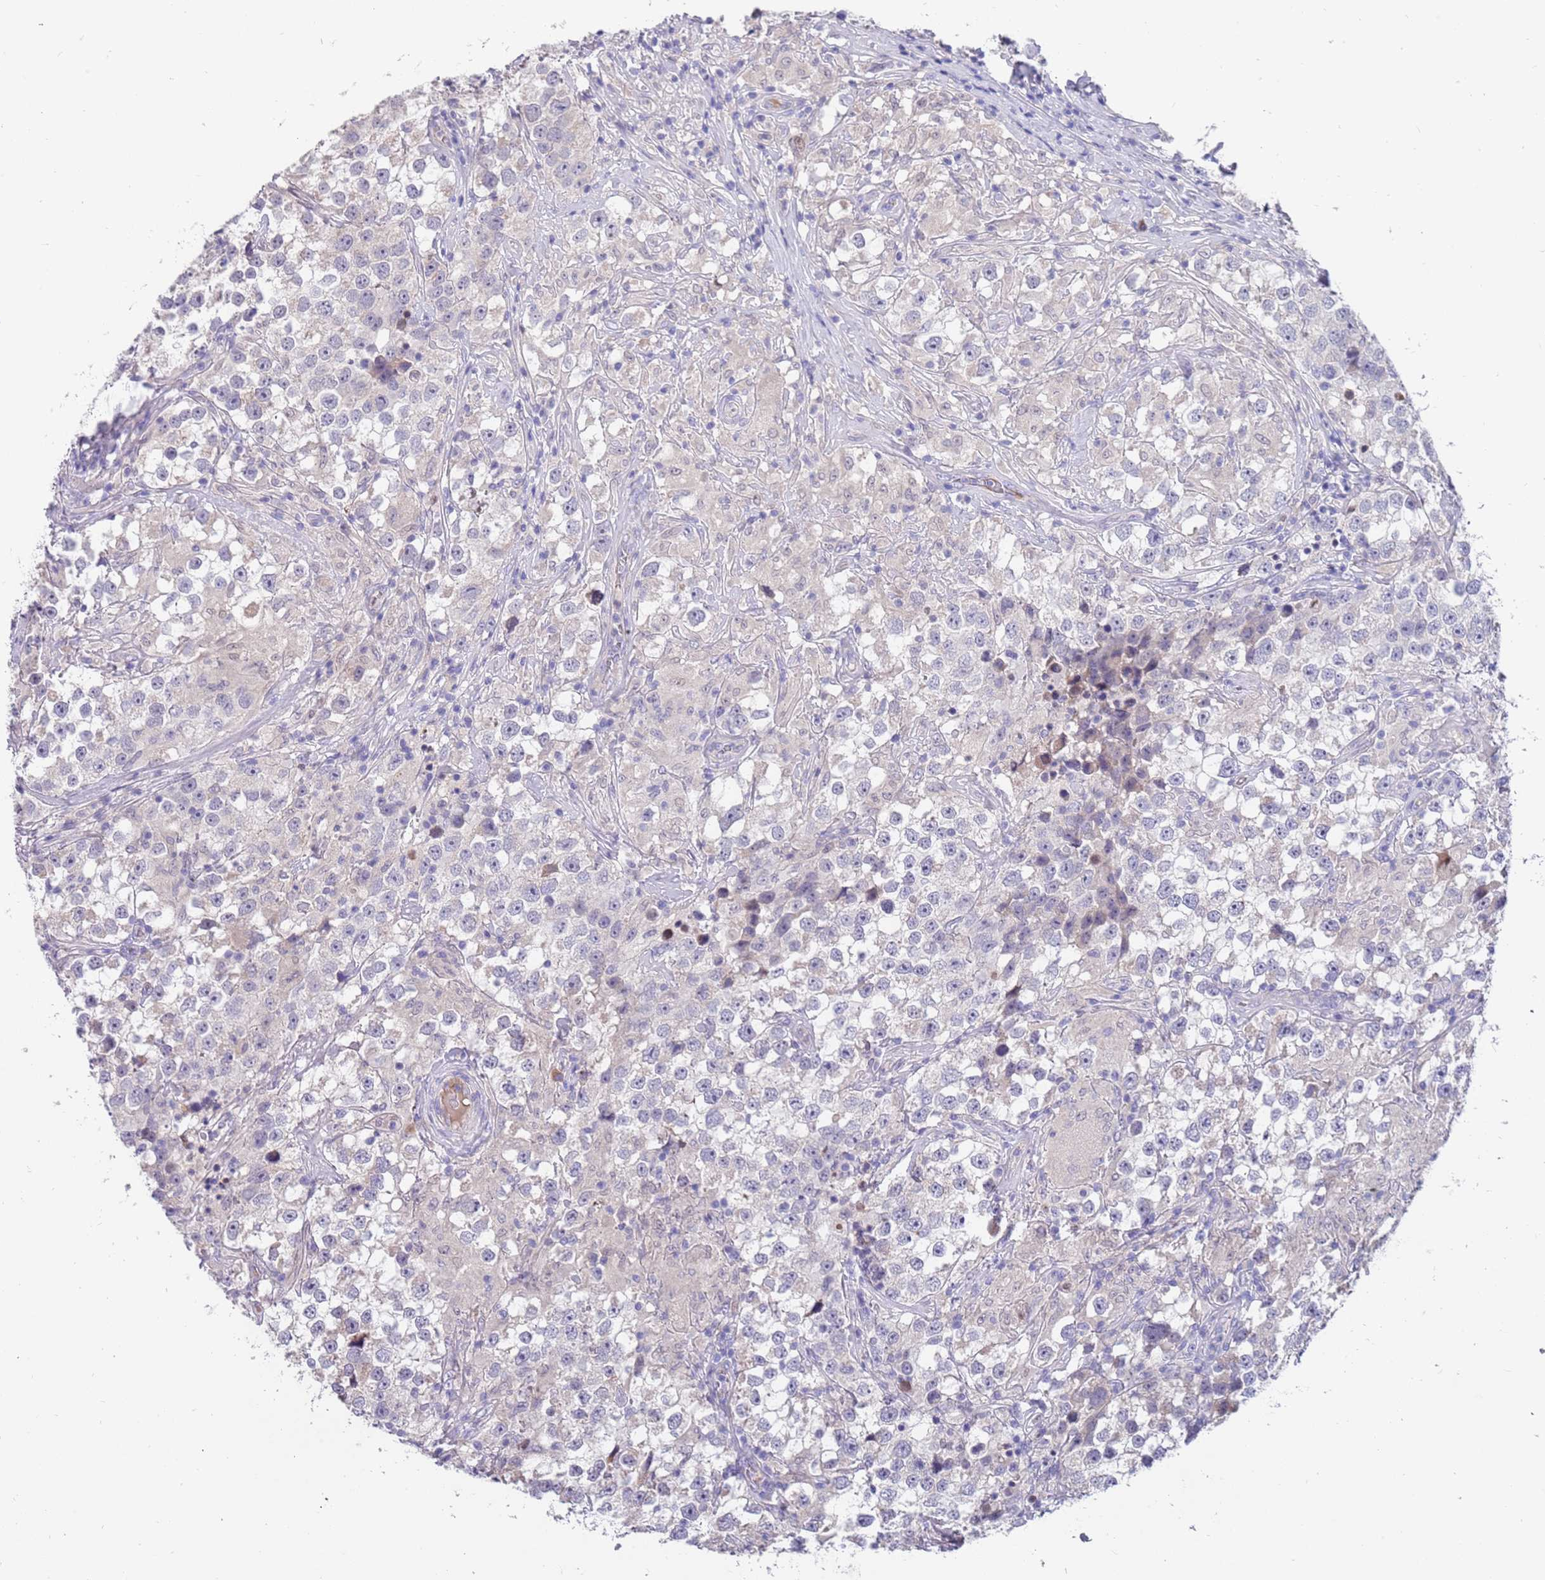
{"staining": {"intensity": "negative", "quantity": "none", "location": "none"}, "tissue": "testis cancer", "cell_type": "Tumor cells", "image_type": "cancer", "snomed": [{"axis": "morphology", "description": "Seminoma, NOS"}, {"axis": "topography", "description": "Testis"}], "caption": "The micrograph exhibits no staining of tumor cells in testis seminoma. Brightfield microscopy of immunohistochemistry stained with DAB (brown) and hematoxylin (blue), captured at high magnification.", "gene": "ZNF746", "patient": {"sex": "male", "age": 46}}